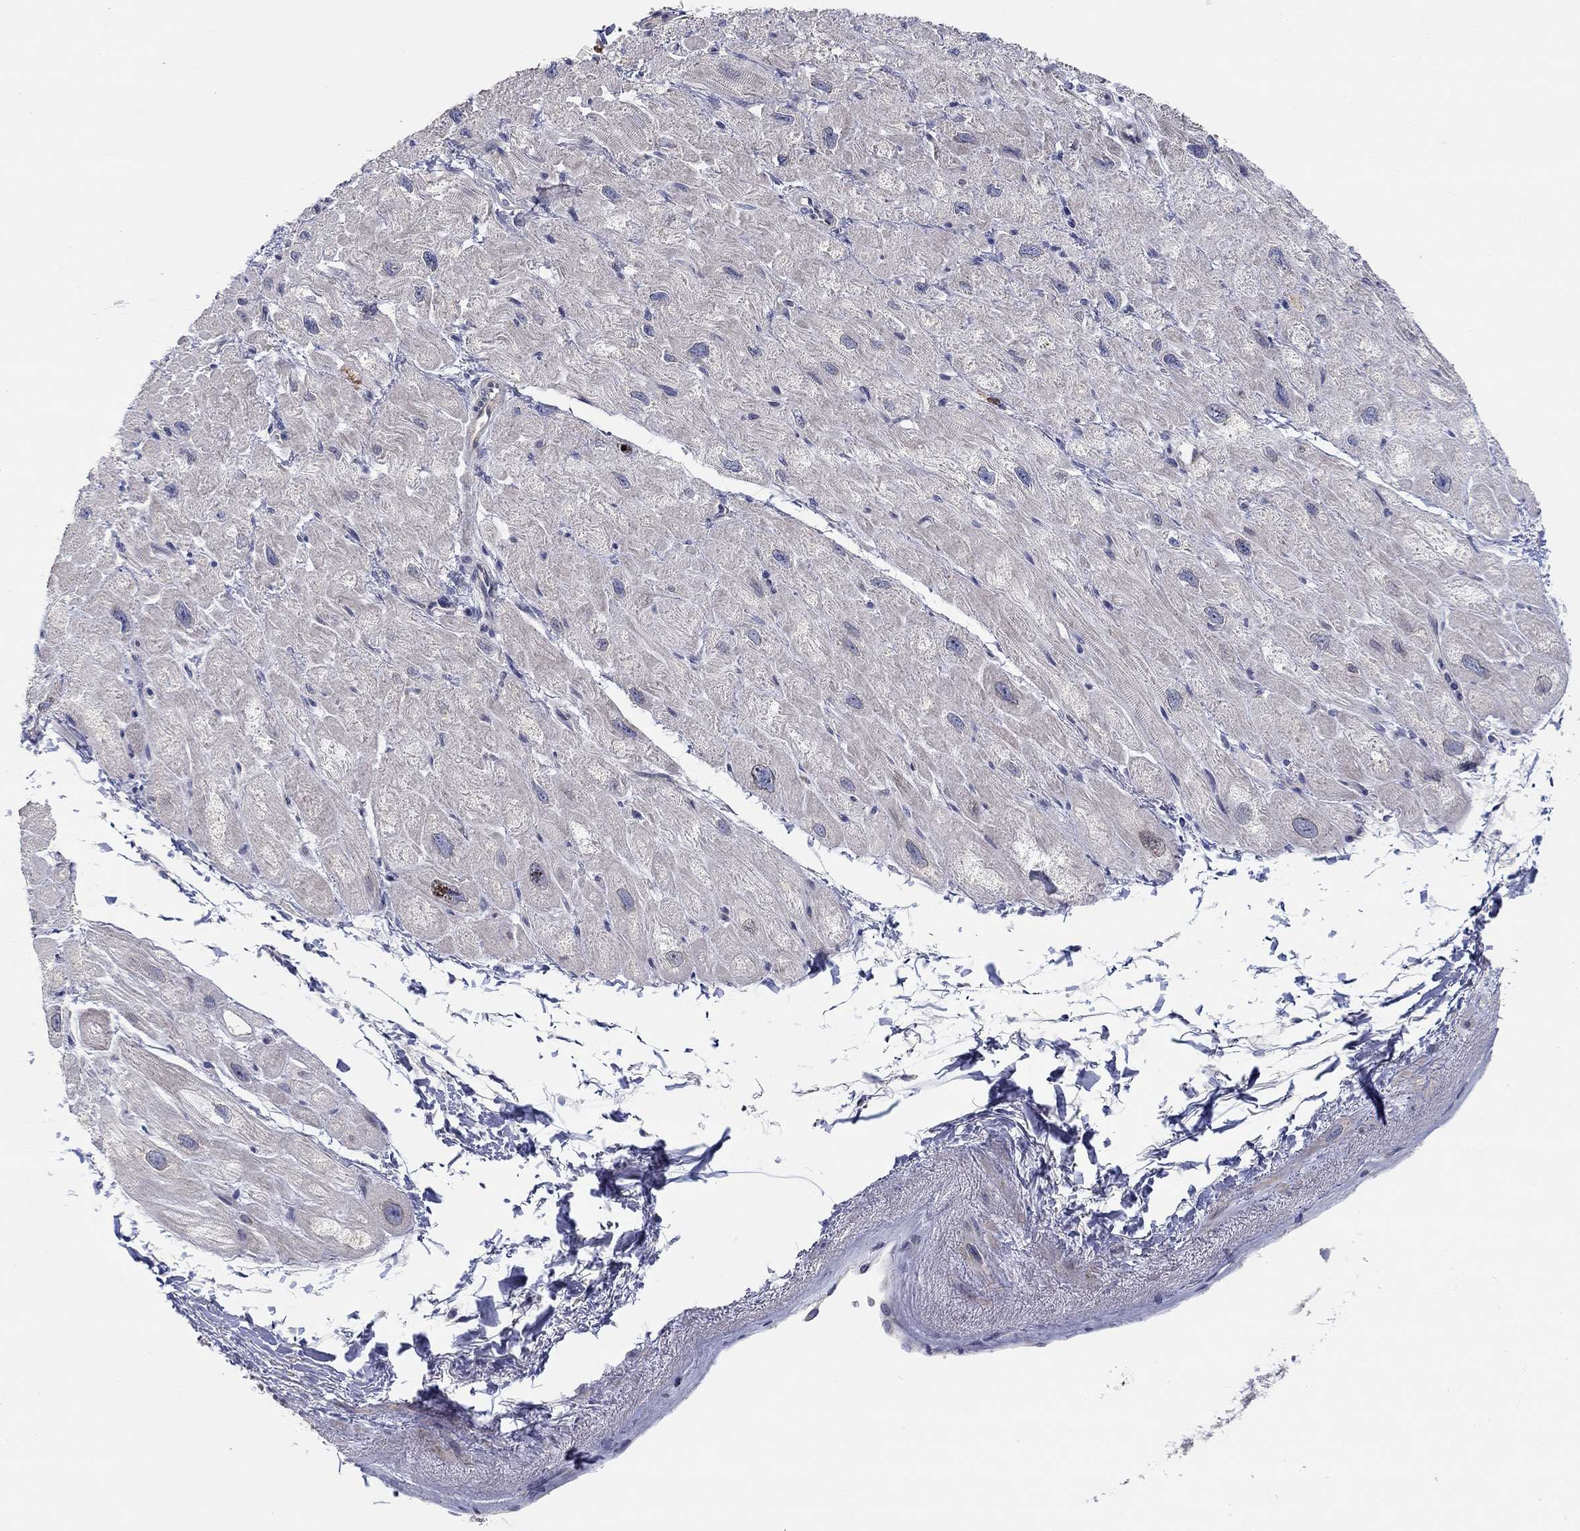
{"staining": {"intensity": "negative", "quantity": "none", "location": "none"}, "tissue": "heart muscle", "cell_type": "Cardiomyocytes", "image_type": "normal", "snomed": [{"axis": "morphology", "description": "Normal tissue, NOS"}, {"axis": "topography", "description": "Heart"}], "caption": "This image is of normal heart muscle stained with immunohistochemistry to label a protein in brown with the nuclei are counter-stained blue. There is no staining in cardiomyocytes.", "gene": "PRC1", "patient": {"sex": "male", "age": 66}}